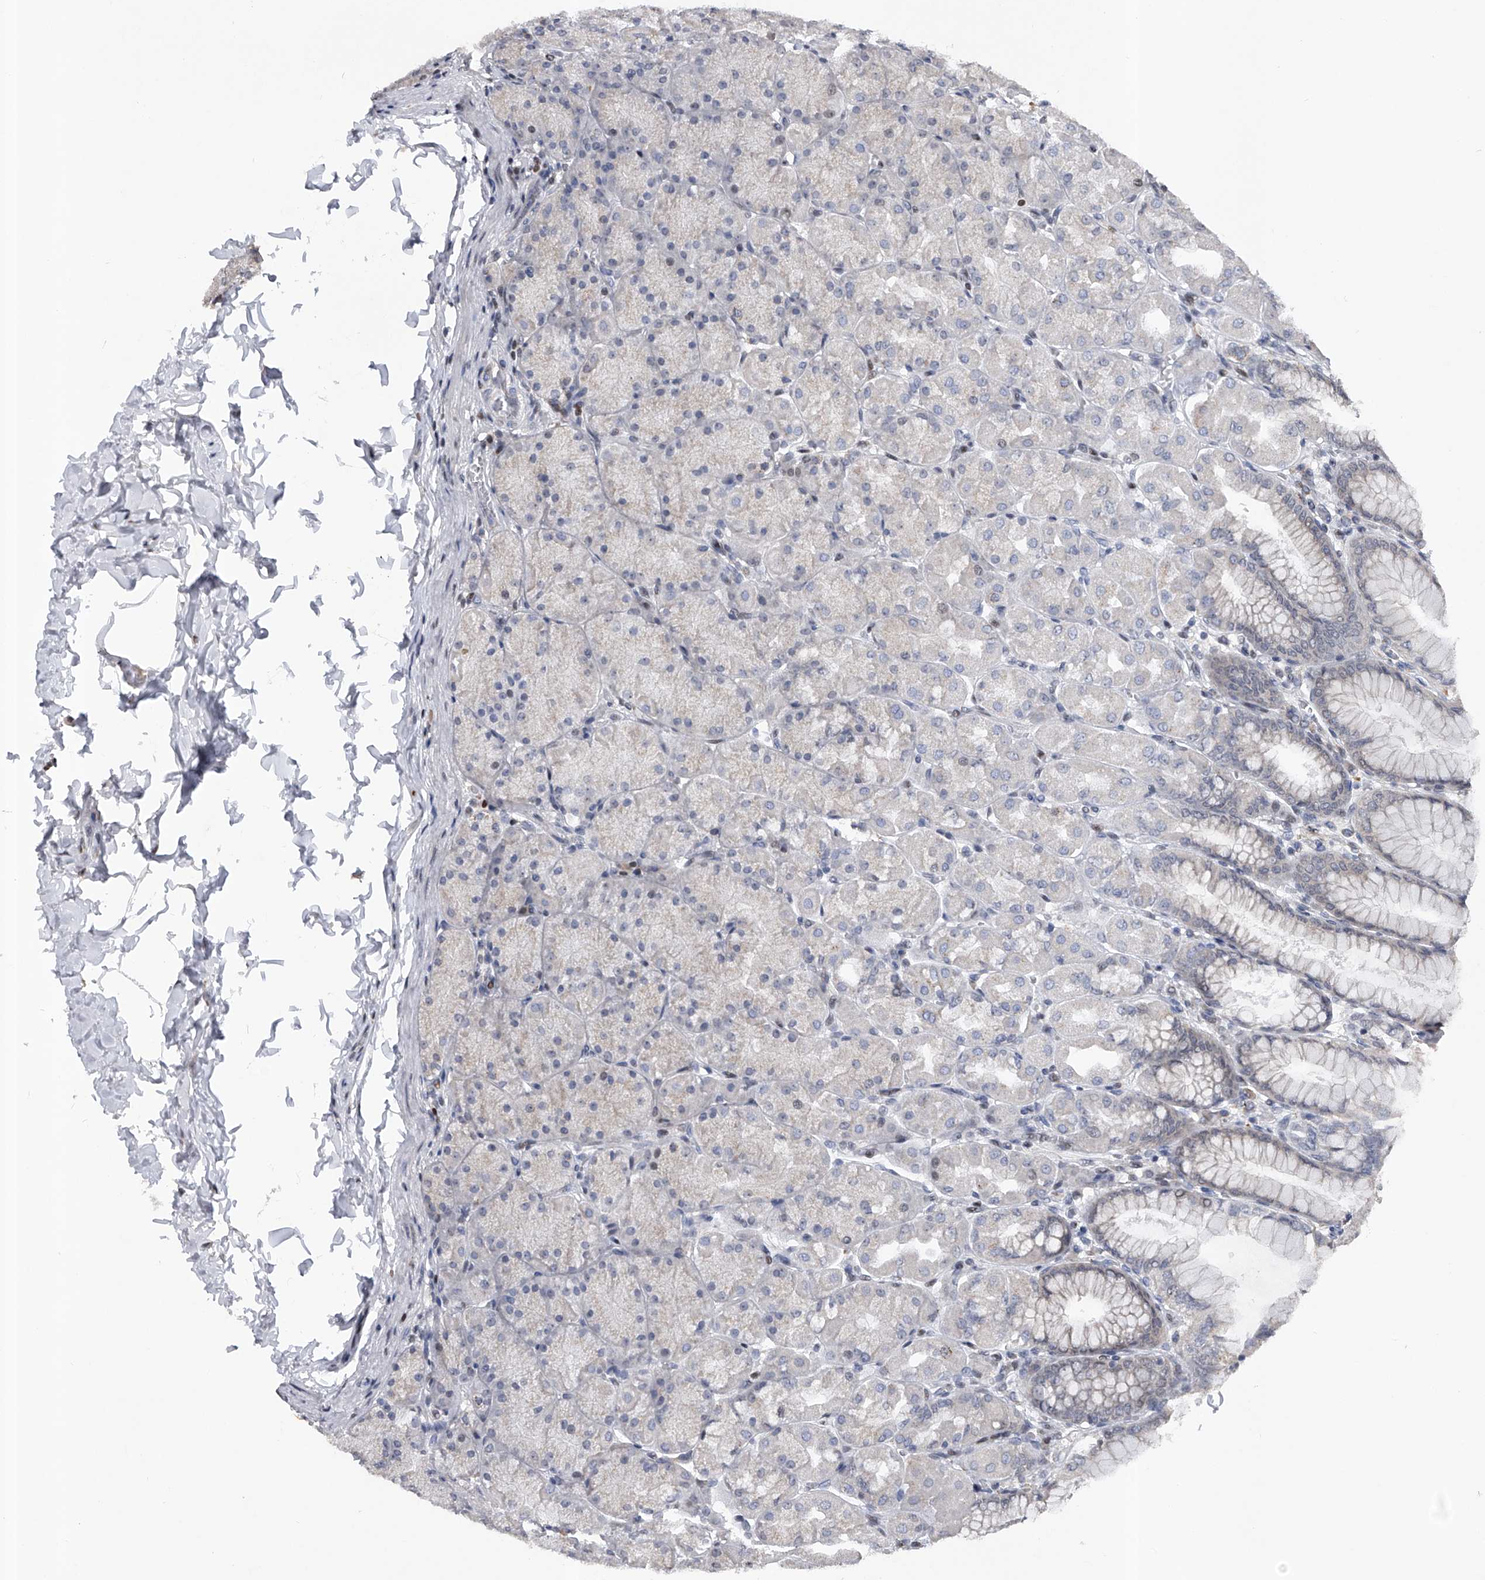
{"staining": {"intensity": "weak", "quantity": "25%-75%", "location": "nuclear"}, "tissue": "stomach", "cell_type": "Glandular cells", "image_type": "normal", "snomed": [{"axis": "morphology", "description": "Normal tissue, NOS"}, {"axis": "topography", "description": "Stomach, upper"}], "caption": "A low amount of weak nuclear positivity is identified in about 25%-75% of glandular cells in unremarkable stomach.", "gene": "RWDD2A", "patient": {"sex": "female", "age": 56}}